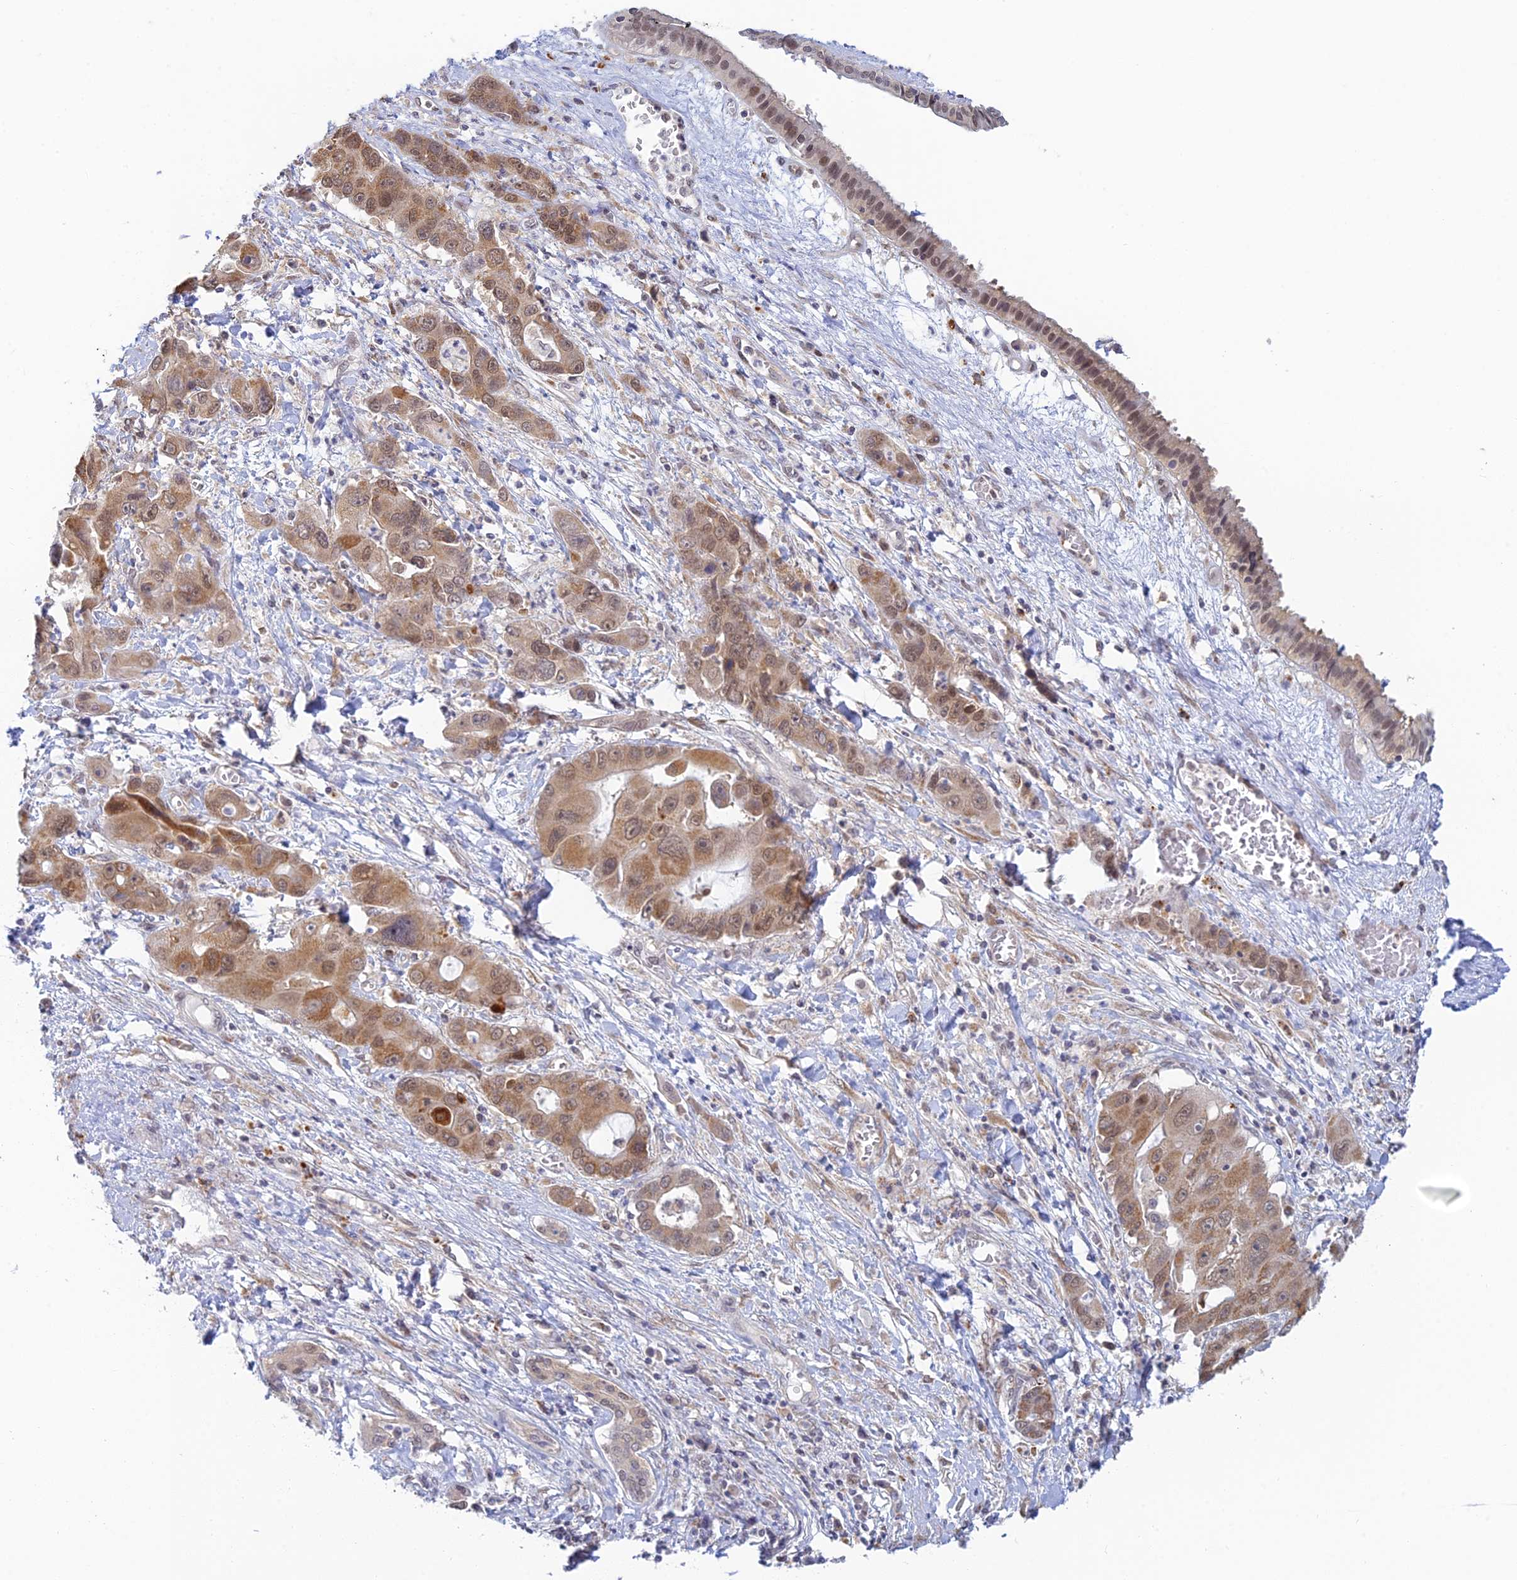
{"staining": {"intensity": "moderate", "quantity": ">75%", "location": "cytoplasmic/membranous,nuclear"}, "tissue": "liver cancer", "cell_type": "Tumor cells", "image_type": "cancer", "snomed": [{"axis": "morphology", "description": "Cholangiocarcinoma"}, {"axis": "topography", "description": "Liver"}], "caption": "Immunohistochemical staining of human liver cholangiocarcinoma demonstrates medium levels of moderate cytoplasmic/membranous and nuclear protein staining in approximately >75% of tumor cells. (IHC, brightfield microscopy, high magnification).", "gene": "SKIC8", "patient": {"sex": "male", "age": 67}}